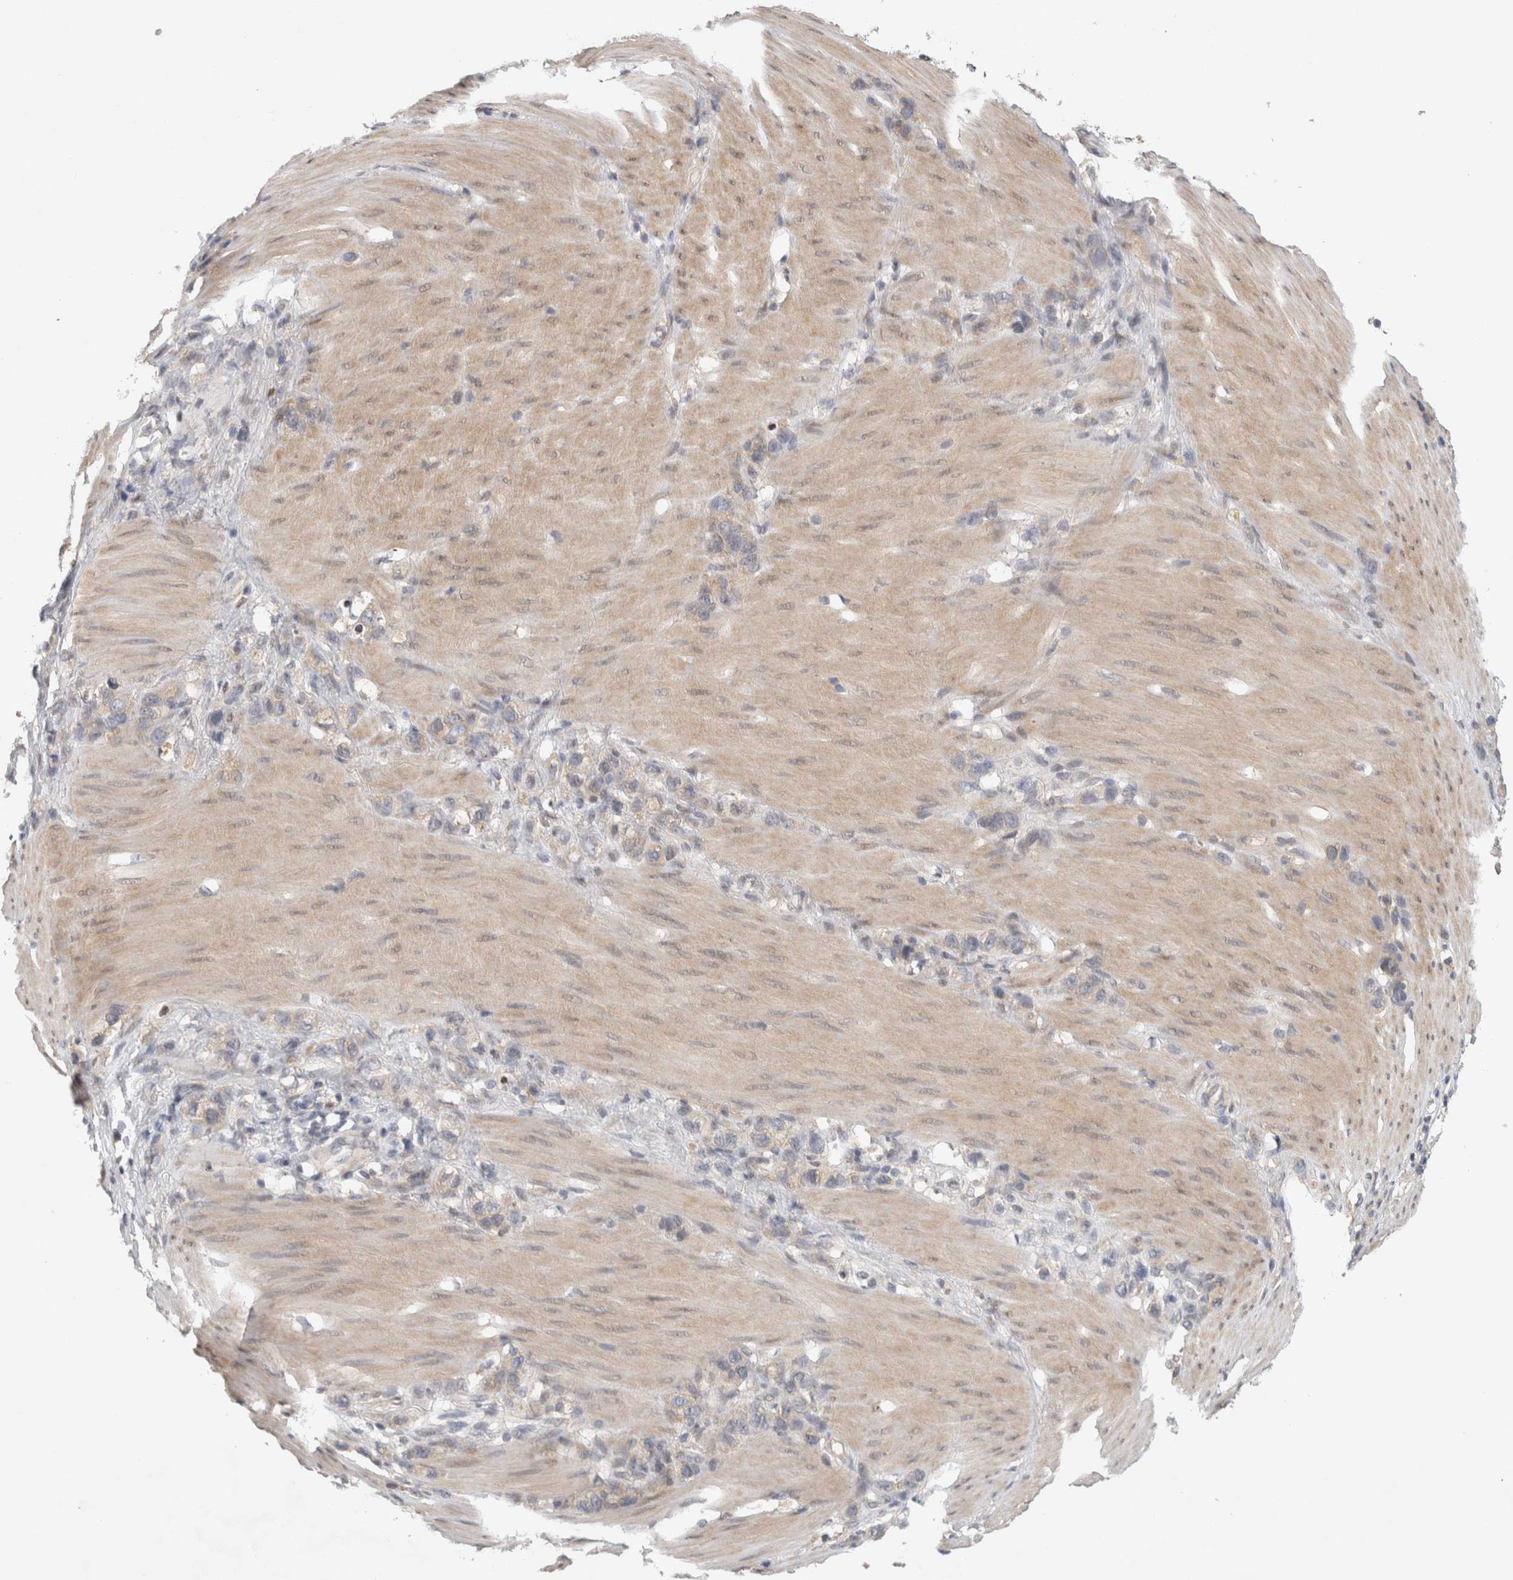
{"staining": {"intensity": "negative", "quantity": "none", "location": "none"}, "tissue": "stomach cancer", "cell_type": "Tumor cells", "image_type": "cancer", "snomed": [{"axis": "morphology", "description": "Normal tissue, NOS"}, {"axis": "morphology", "description": "Adenocarcinoma, NOS"}, {"axis": "morphology", "description": "Adenocarcinoma, High grade"}, {"axis": "topography", "description": "Stomach, upper"}, {"axis": "topography", "description": "Stomach"}], "caption": "The photomicrograph shows no significant staining in tumor cells of stomach cancer. (Brightfield microscopy of DAB IHC at high magnification).", "gene": "PIGP", "patient": {"sex": "female", "age": 65}}